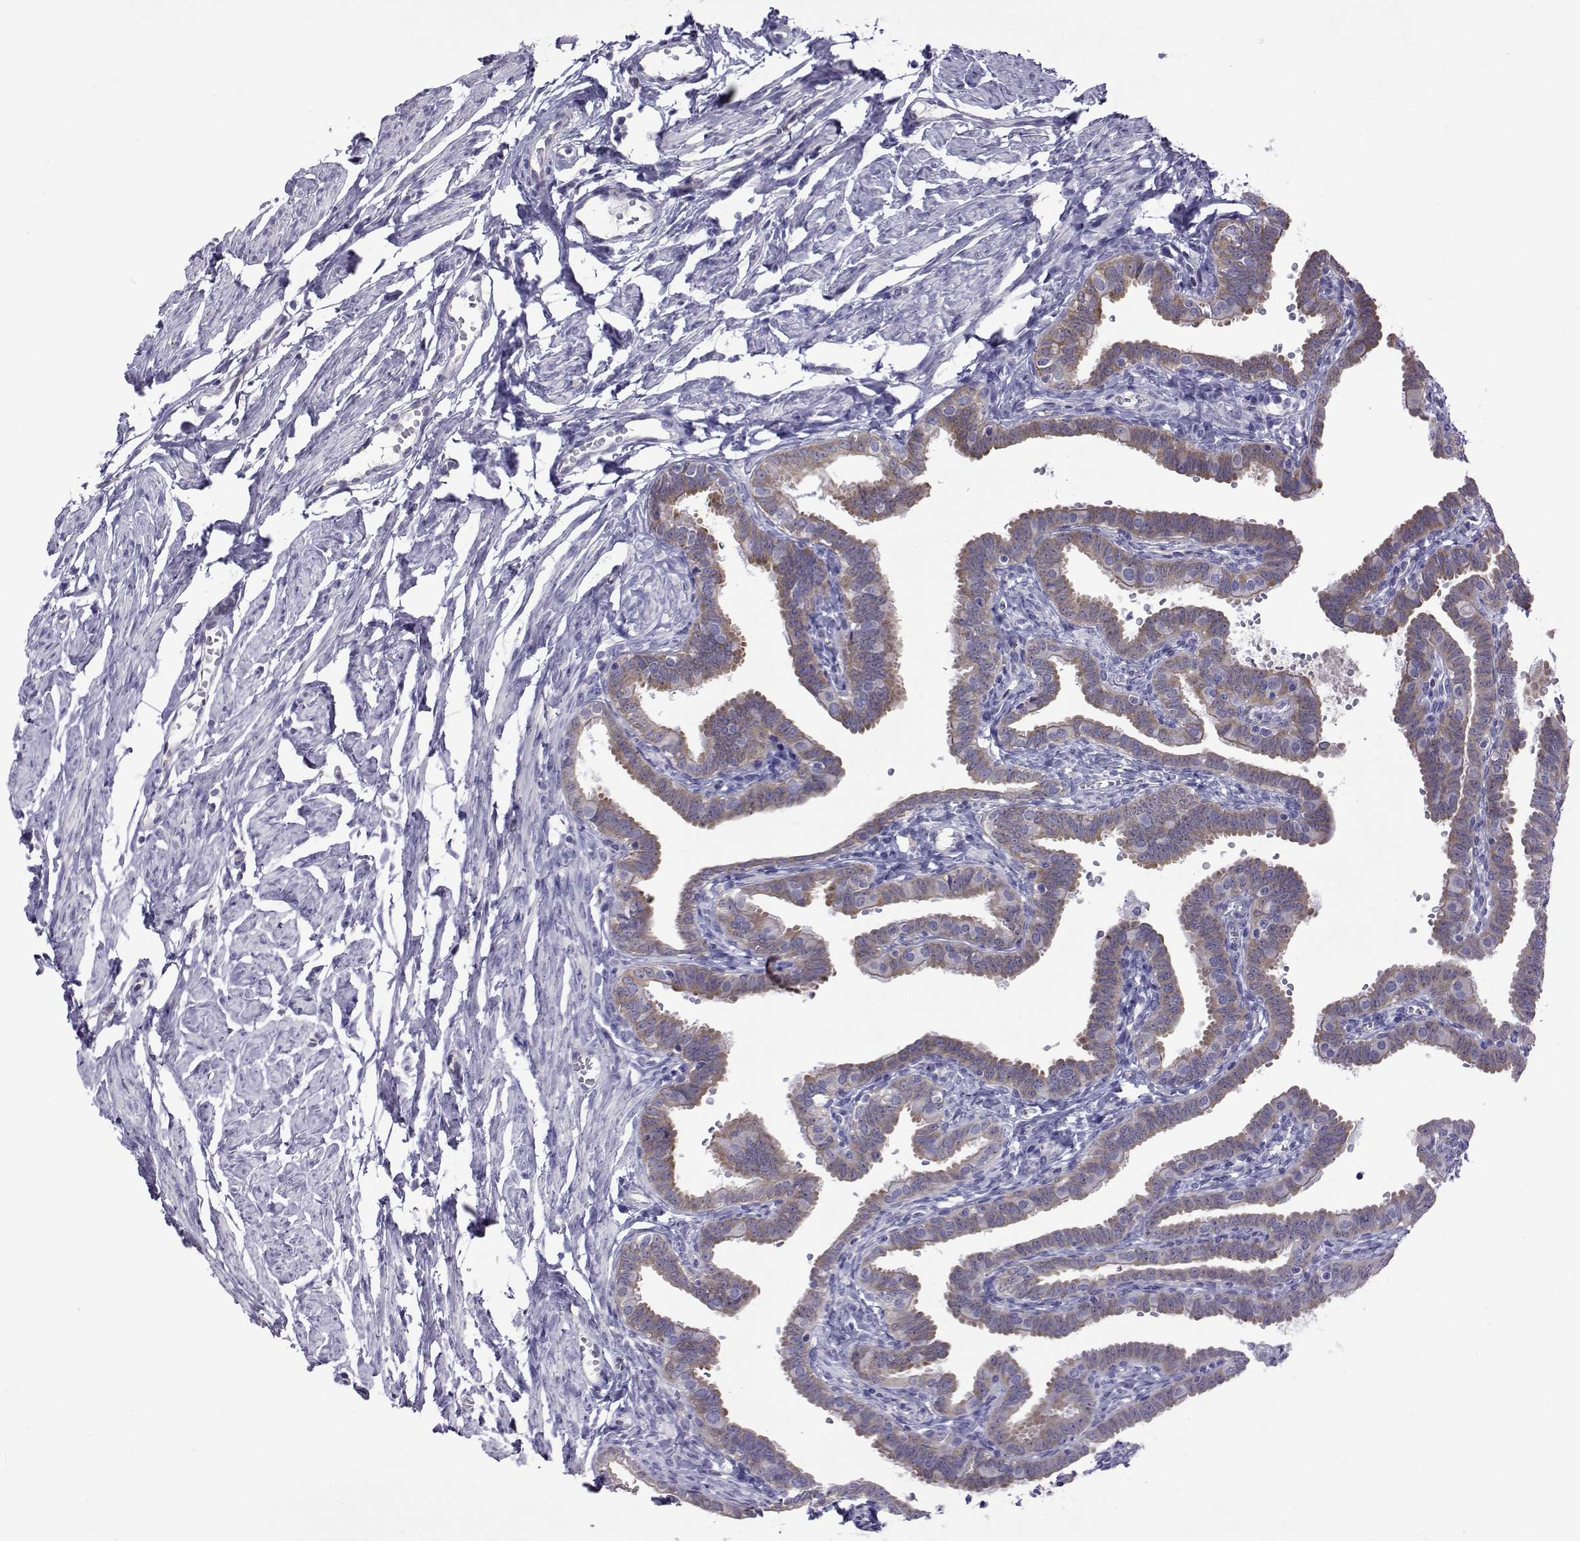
{"staining": {"intensity": "weak", "quantity": "25%-75%", "location": "cytoplasmic/membranous"}, "tissue": "fallopian tube", "cell_type": "Glandular cells", "image_type": "normal", "snomed": [{"axis": "morphology", "description": "Normal tissue, NOS"}, {"axis": "topography", "description": "Fallopian tube"}, {"axis": "topography", "description": "Ovary"}], "caption": "Weak cytoplasmic/membranous staining for a protein is appreciated in approximately 25%-75% of glandular cells of unremarkable fallopian tube using IHC.", "gene": "COL22A1", "patient": {"sex": "female", "age": 57}}